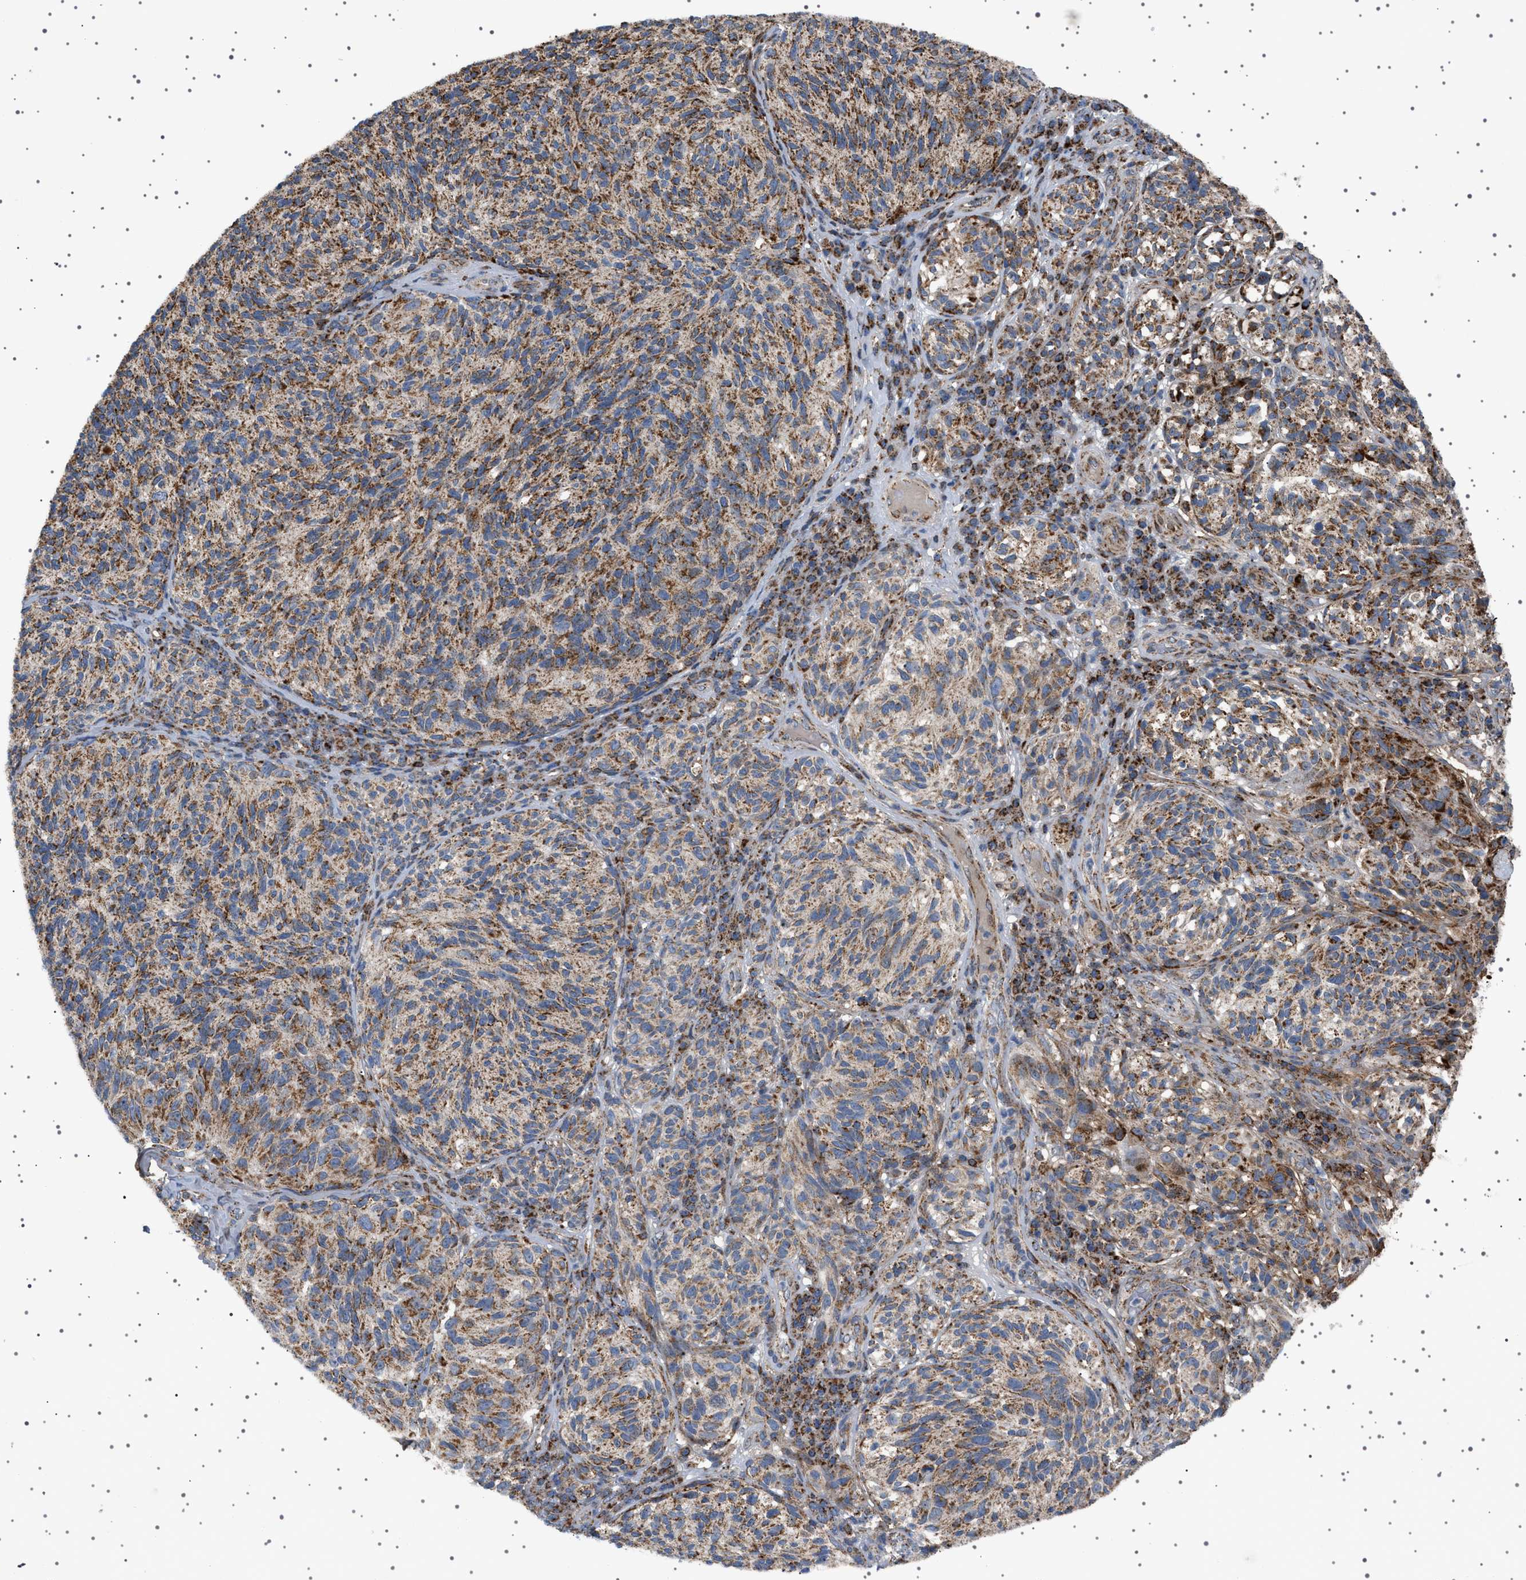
{"staining": {"intensity": "moderate", "quantity": ">75%", "location": "cytoplasmic/membranous"}, "tissue": "melanoma", "cell_type": "Tumor cells", "image_type": "cancer", "snomed": [{"axis": "morphology", "description": "Malignant melanoma, NOS"}, {"axis": "topography", "description": "Skin"}], "caption": "Human malignant melanoma stained with a brown dye demonstrates moderate cytoplasmic/membranous positive staining in approximately >75% of tumor cells.", "gene": "UBXN8", "patient": {"sex": "female", "age": 73}}